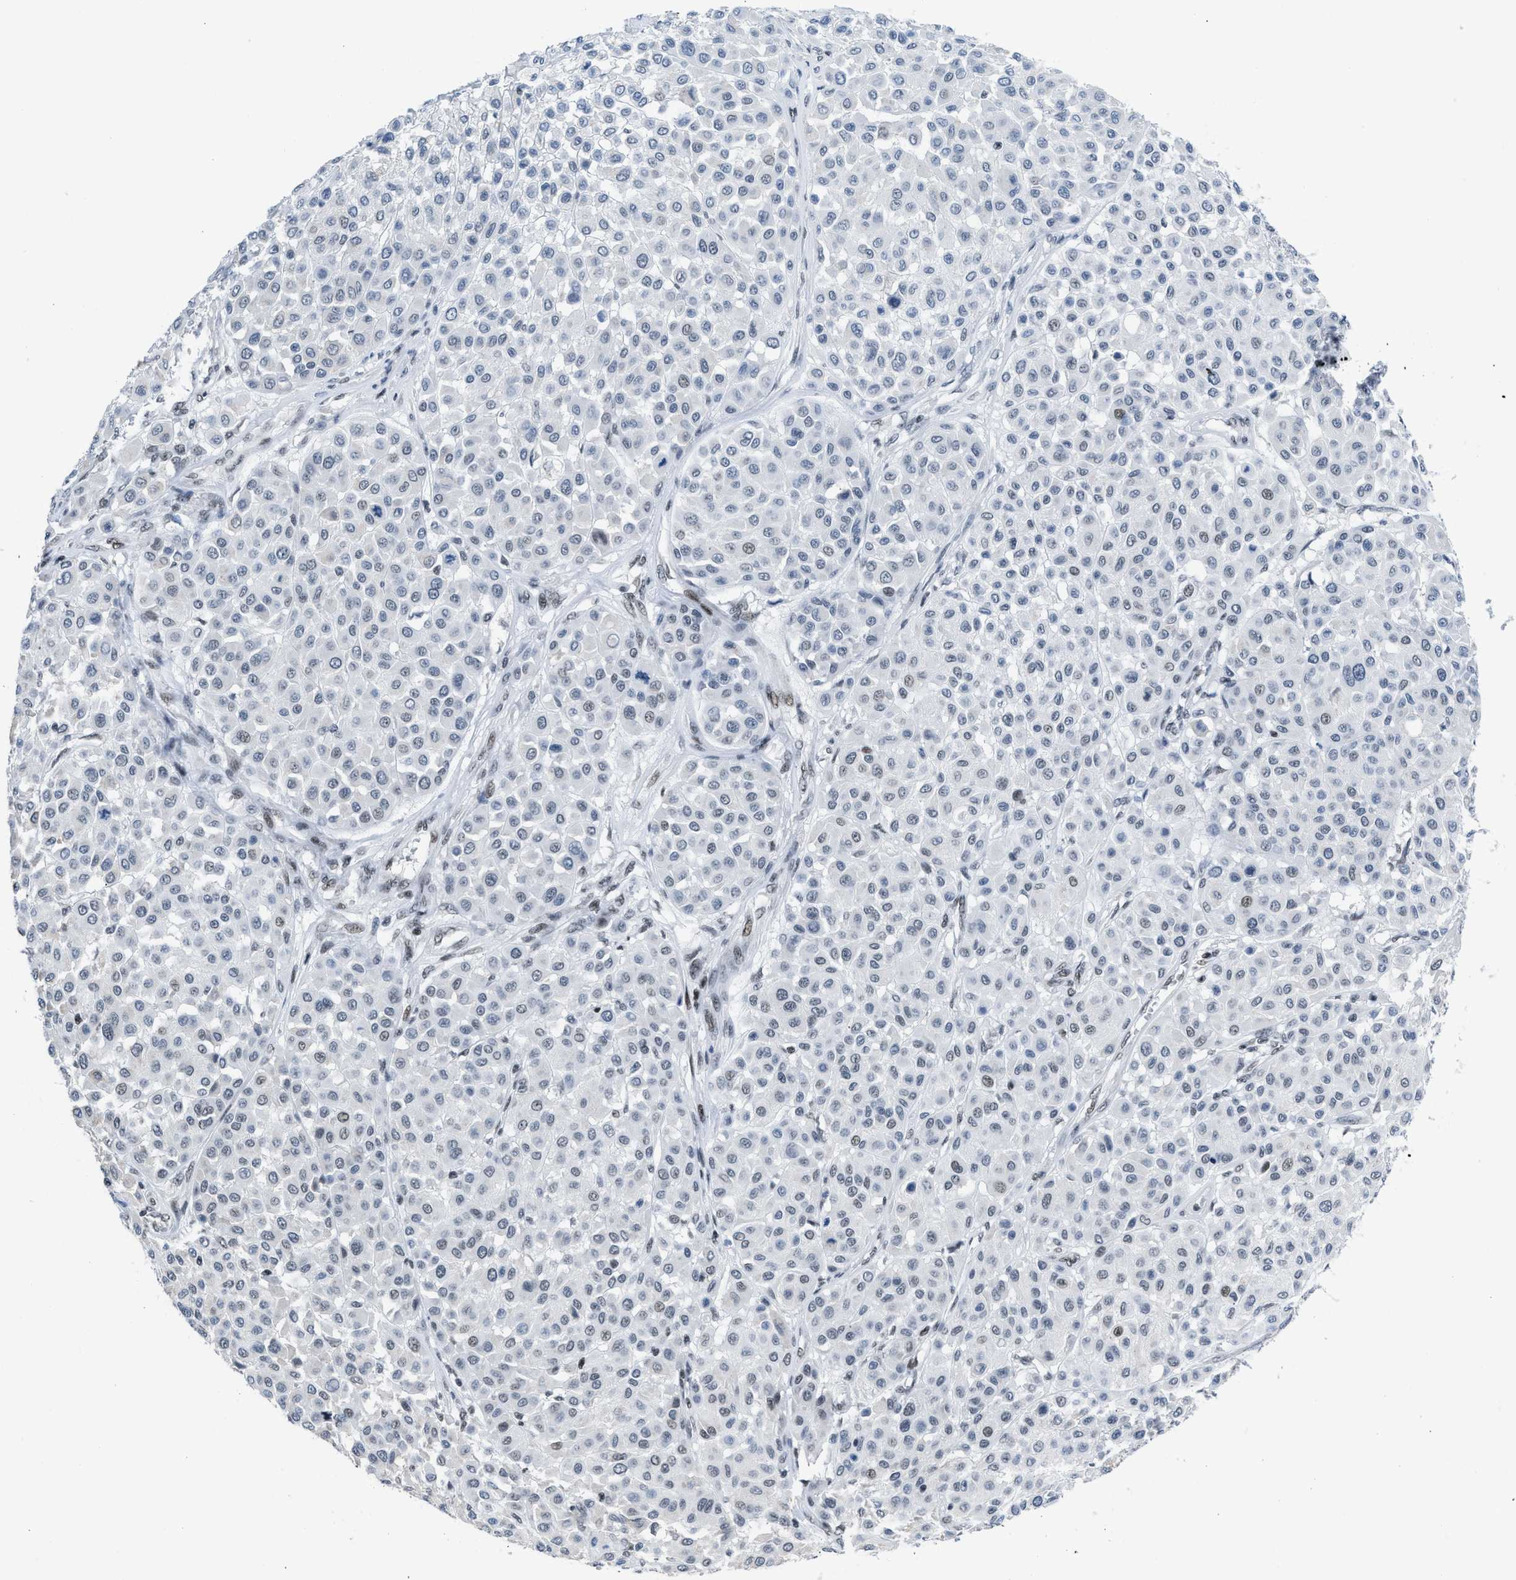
{"staining": {"intensity": "weak", "quantity": "<25%", "location": "nuclear"}, "tissue": "melanoma", "cell_type": "Tumor cells", "image_type": "cancer", "snomed": [{"axis": "morphology", "description": "Malignant melanoma, Metastatic site"}, {"axis": "topography", "description": "Soft tissue"}], "caption": "Immunohistochemistry (IHC) micrograph of neoplastic tissue: human melanoma stained with DAB (3,3'-diaminobenzidine) exhibits no significant protein expression in tumor cells. (Immunohistochemistry, brightfield microscopy, high magnification).", "gene": "TERF2IP", "patient": {"sex": "male", "age": 41}}